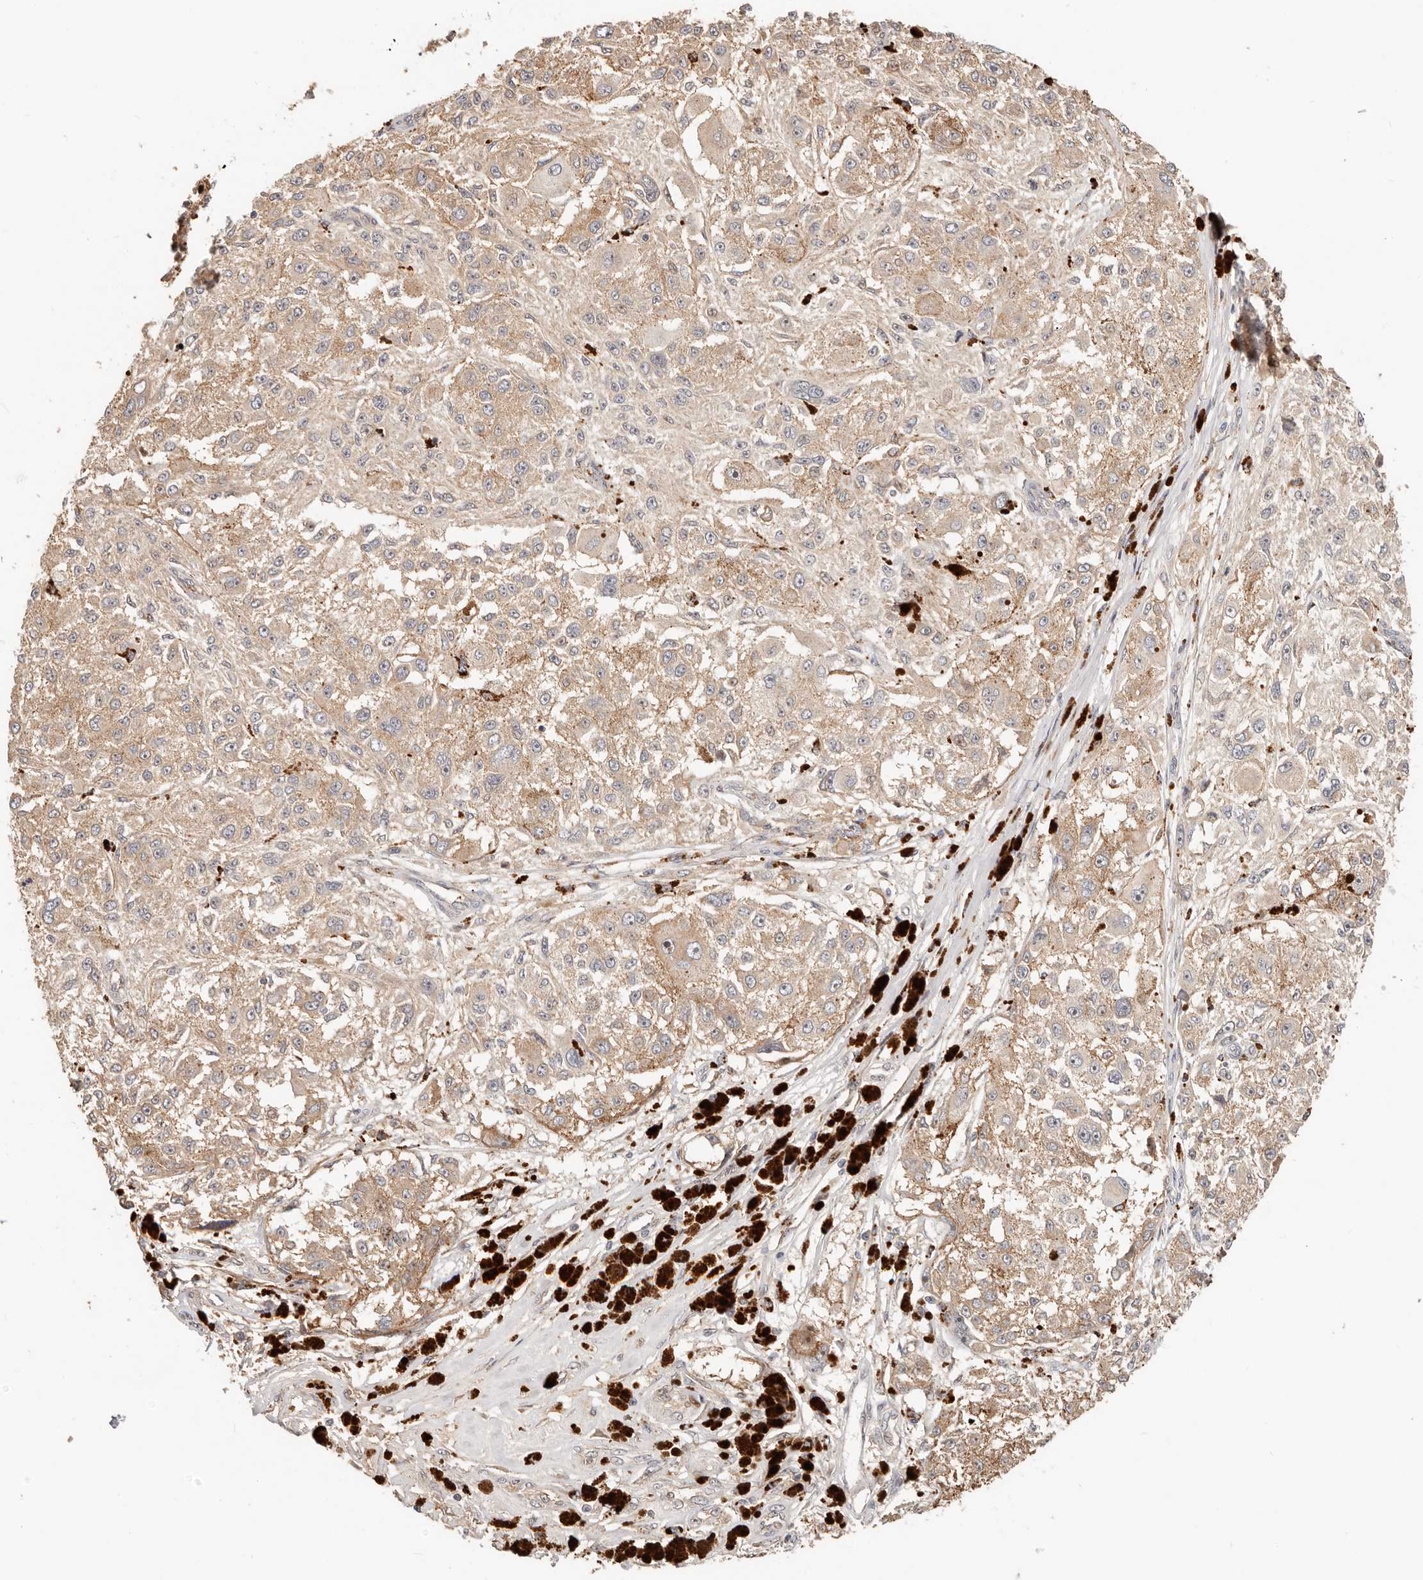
{"staining": {"intensity": "weak", "quantity": ">75%", "location": "cytoplasmic/membranous"}, "tissue": "melanoma", "cell_type": "Tumor cells", "image_type": "cancer", "snomed": [{"axis": "morphology", "description": "Necrosis, NOS"}, {"axis": "morphology", "description": "Malignant melanoma, NOS"}, {"axis": "topography", "description": "Skin"}], "caption": "Weak cytoplasmic/membranous protein expression is present in about >75% of tumor cells in malignant melanoma.", "gene": "ZRANB1", "patient": {"sex": "female", "age": 87}}